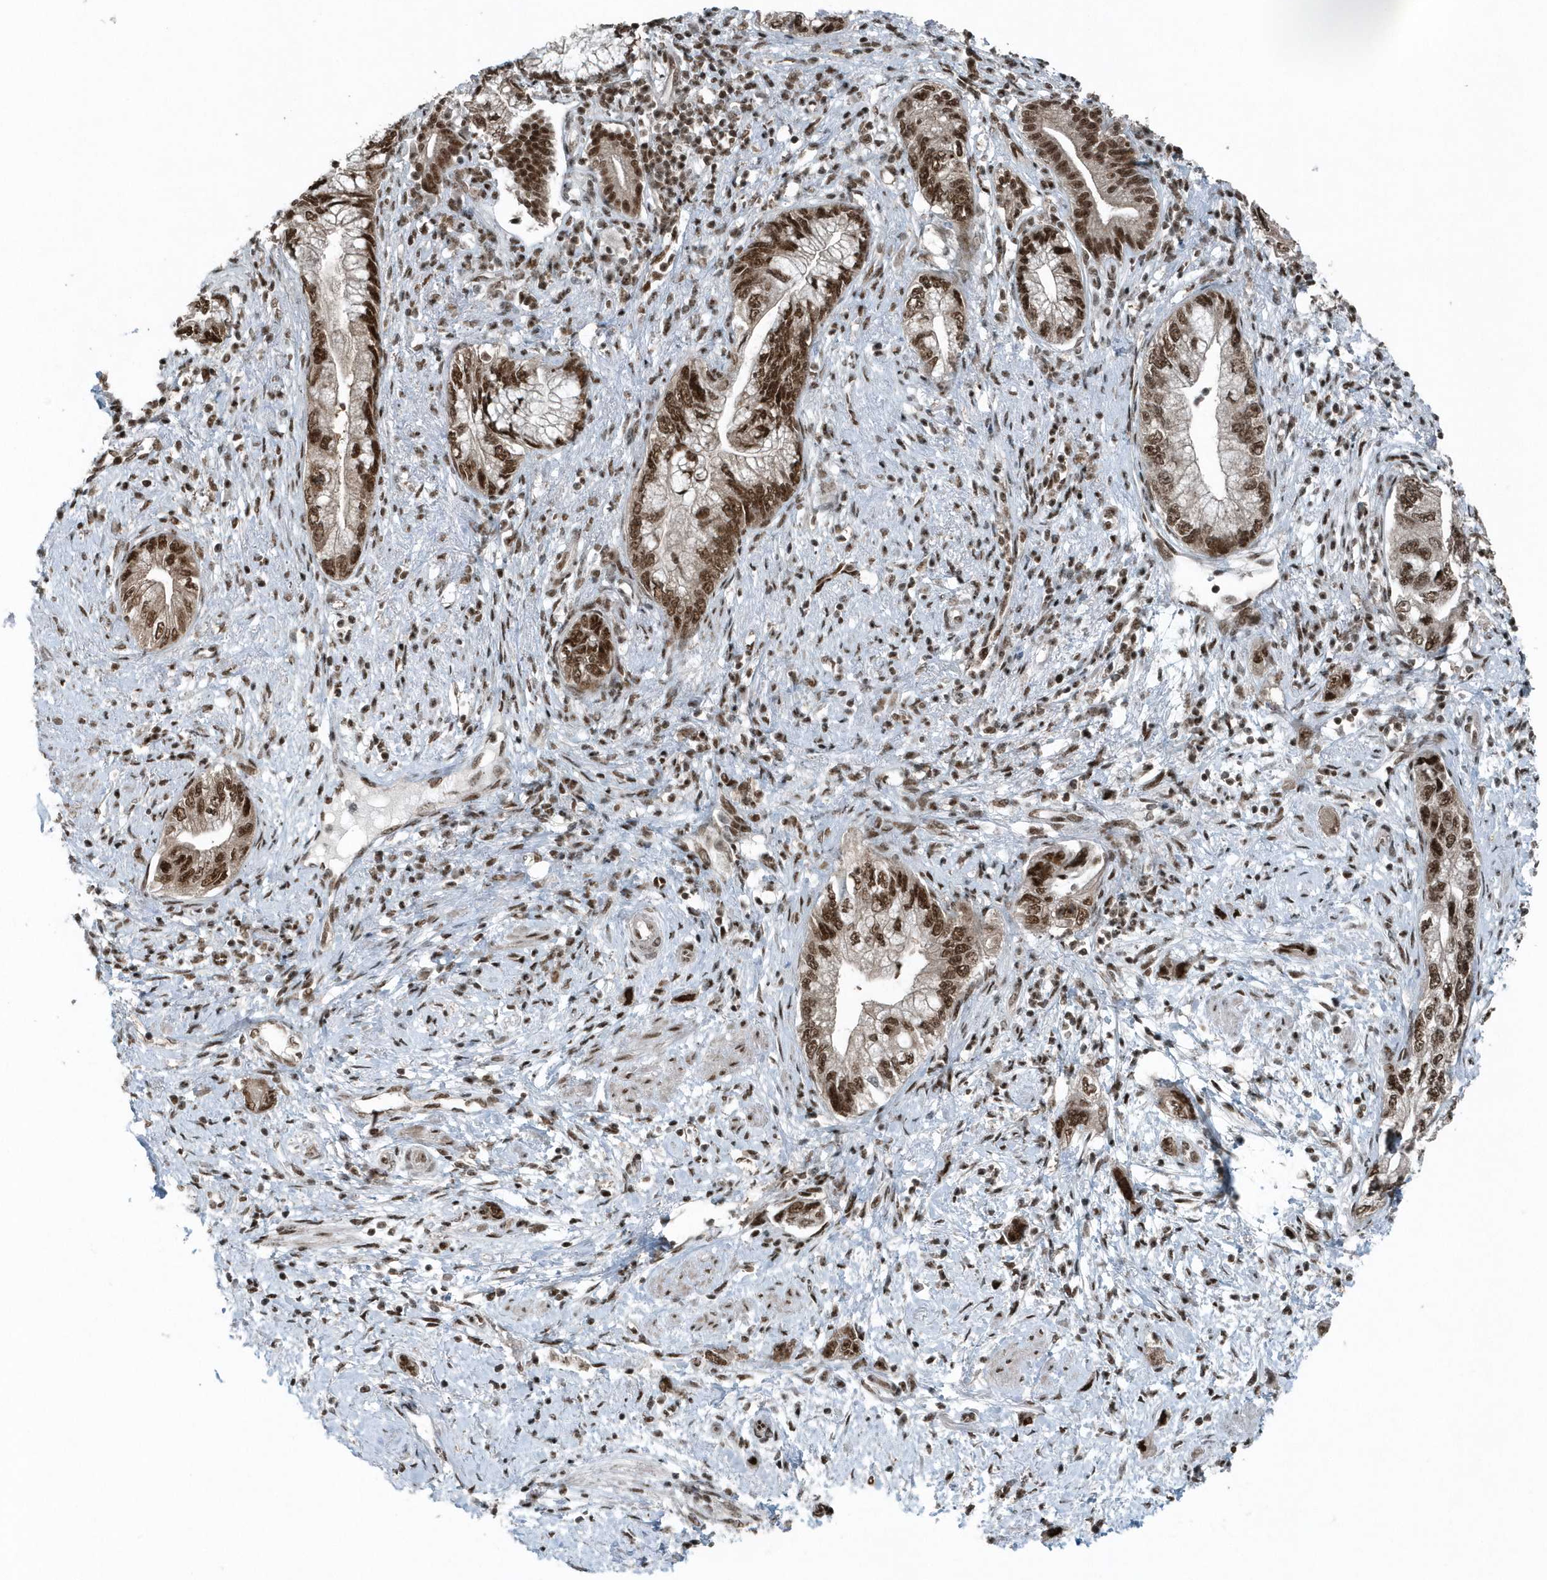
{"staining": {"intensity": "strong", "quantity": ">75%", "location": "nuclear"}, "tissue": "pancreatic cancer", "cell_type": "Tumor cells", "image_type": "cancer", "snomed": [{"axis": "morphology", "description": "Adenocarcinoma, NOS"}, {"axis": "topography", "description": "Pancreas"}], "caption": "This is a histology image of immunohistochemistry (IHC) staining of pancreatic cancer (adenocarcinoma), which shows strong staining in the nuclear of tumor cells.", "gene": "YTHDC1", "patient": {"sex": "female", "age": 73}}